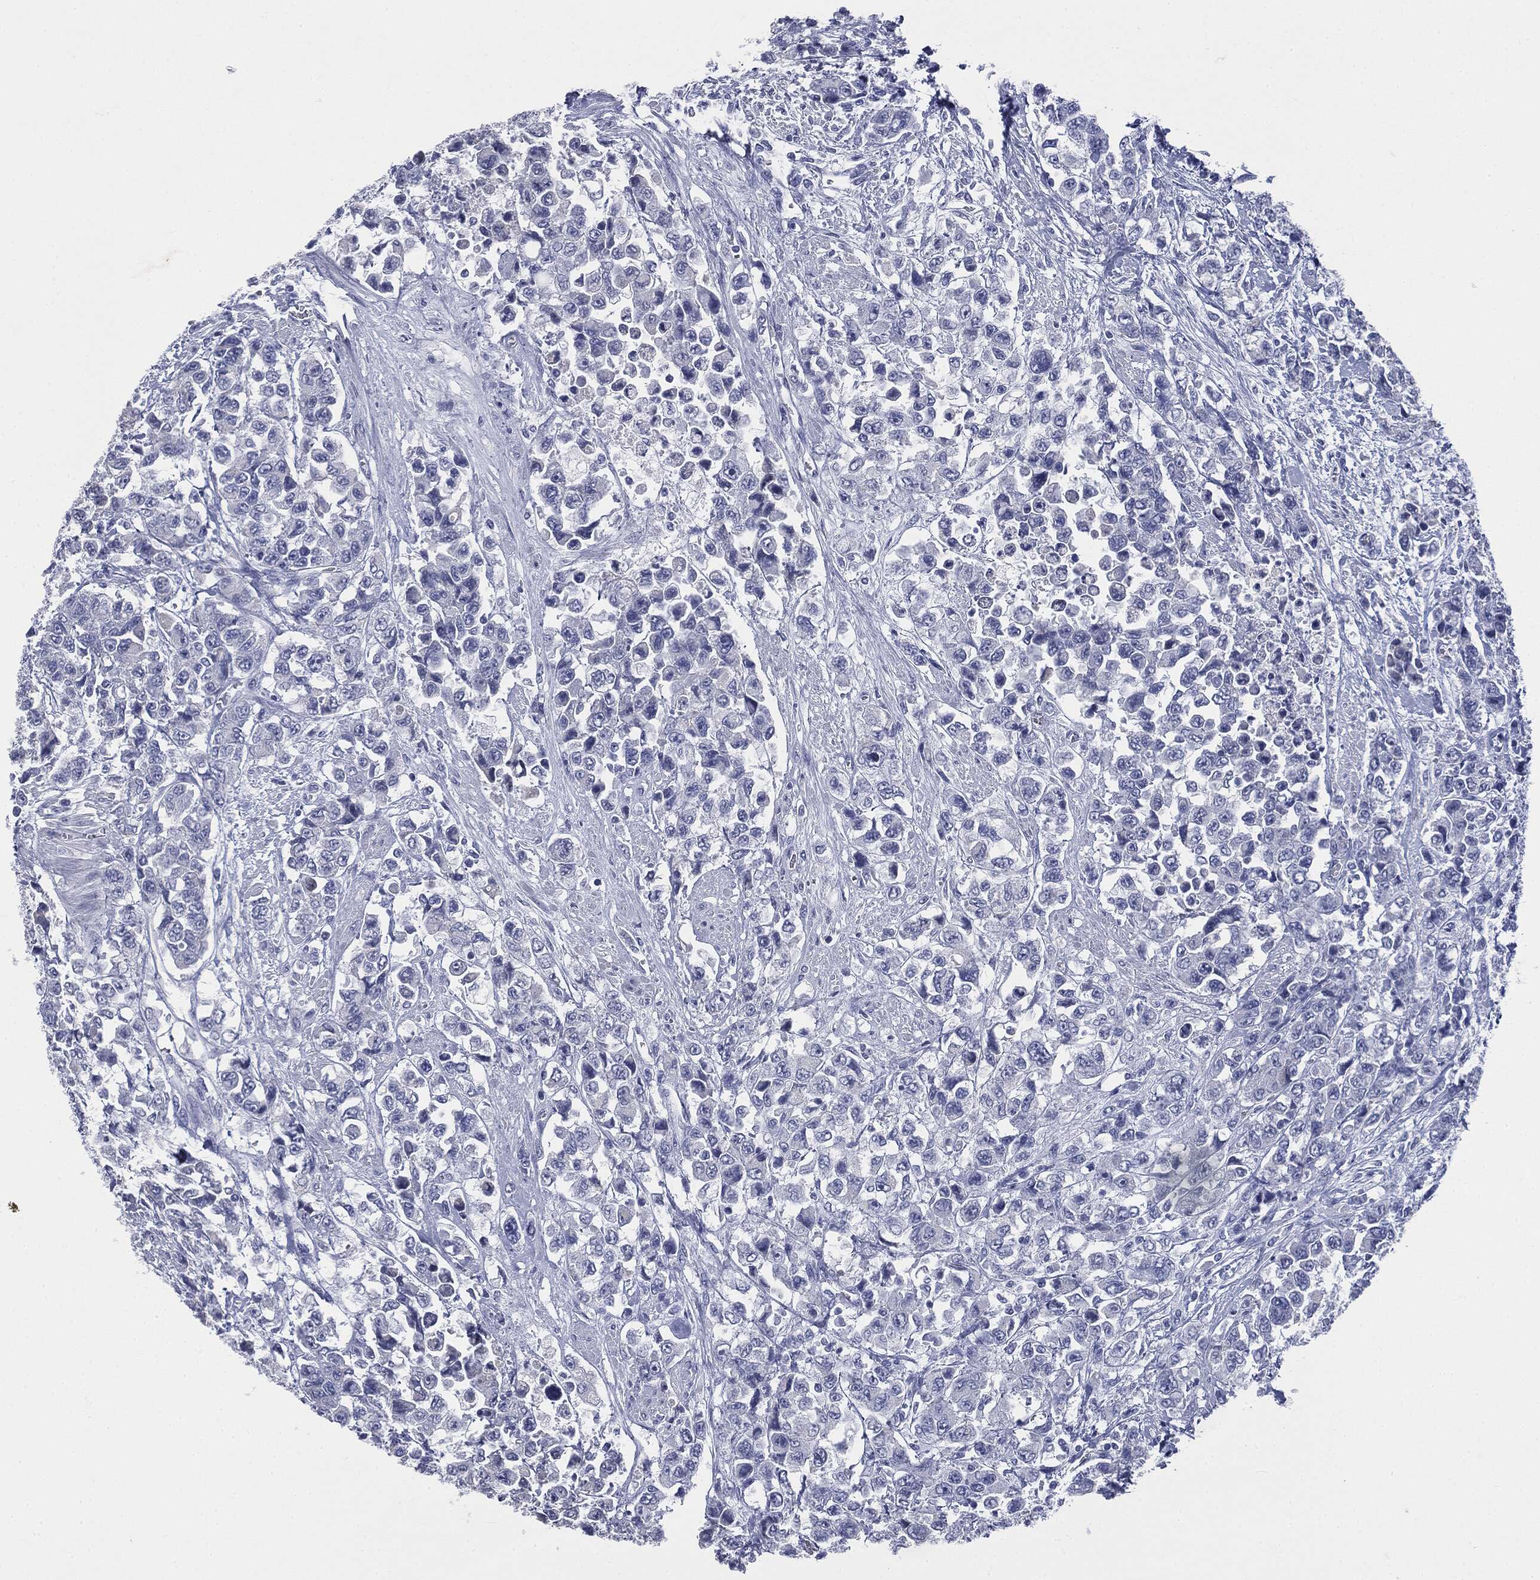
{"staining": {"intensity": "negative", "quantity": "none", "location": "none"}, "tissue": "urothelial cancer", "cell_type": "Tumor cells", "image_type": "cancer", "snomed": [{"axis": "morphology", "description": "Urothelial carcinoma, High grade"}, {"axis": "topography", "description": "Urinary bladder"}], "caption": "IHC micrograph of human urothelial cancer stained for a protein (brown), which displays no staining in tumor cells.", "gene": "ATP2A1", "patient": {"sex": "female", "age": 78}}